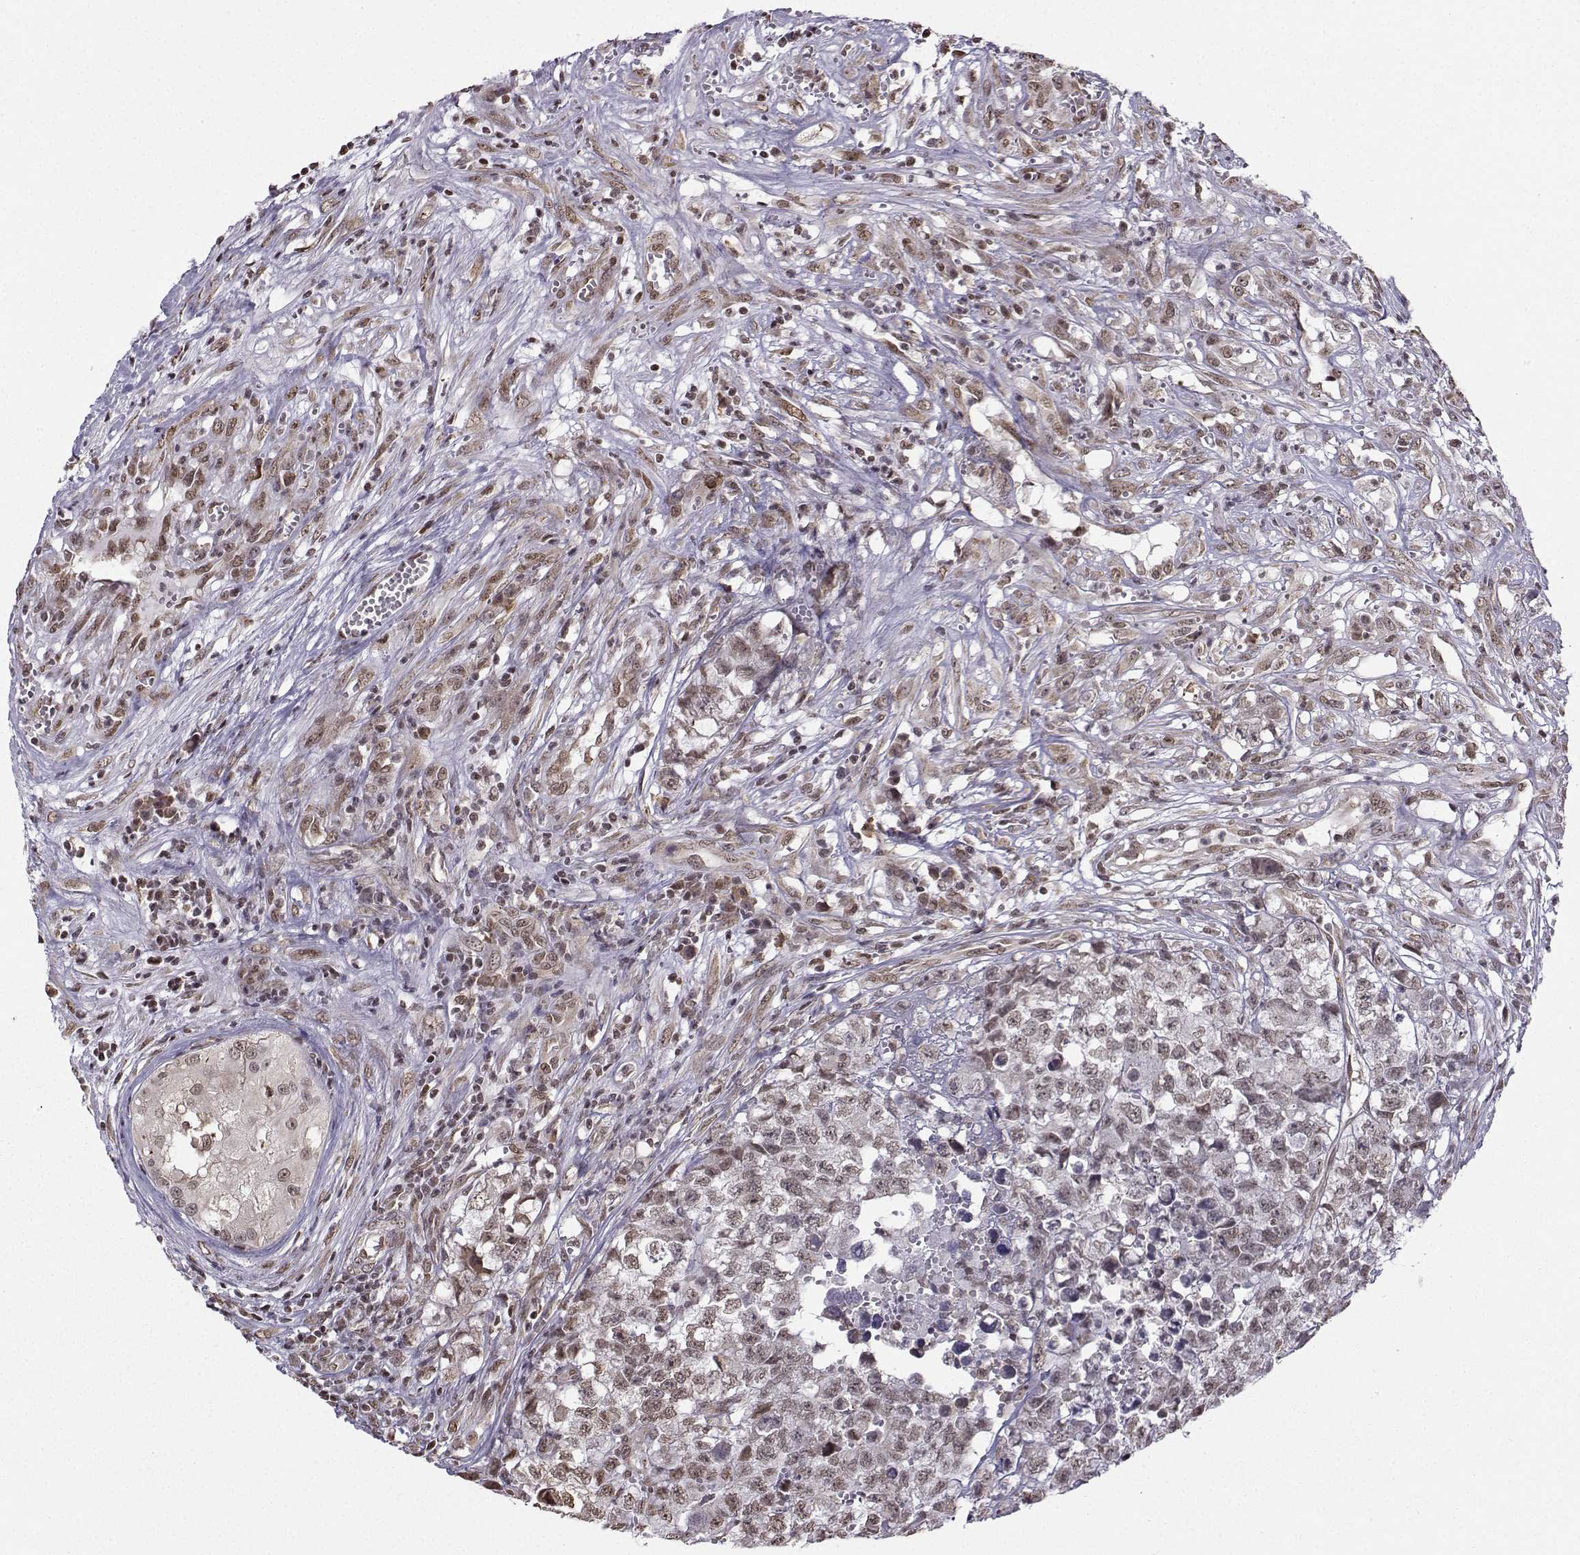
{"staining": {"intensity": "weak", "quantity": "<25%", "location": "nuclear"}, "tissue": "testis cancer", "cell_type": "Tumor cells", "image_type": "cancer", "snomed": [{"axis": "morphology", "description": "Seminoma, NOS"}, {"axis": "morphology", "description": "Carcinoma, Embryonal, NOS"}, {"axis": "topography", "description": "Testis"}], "caption": "Immunohistochemistry micrograph of seminoma (testis) stained for a protein (brown), which exhibits no expression in tumor cells.", "gene": "EZH1", "patient": {"sex": "male", "age": 22}}